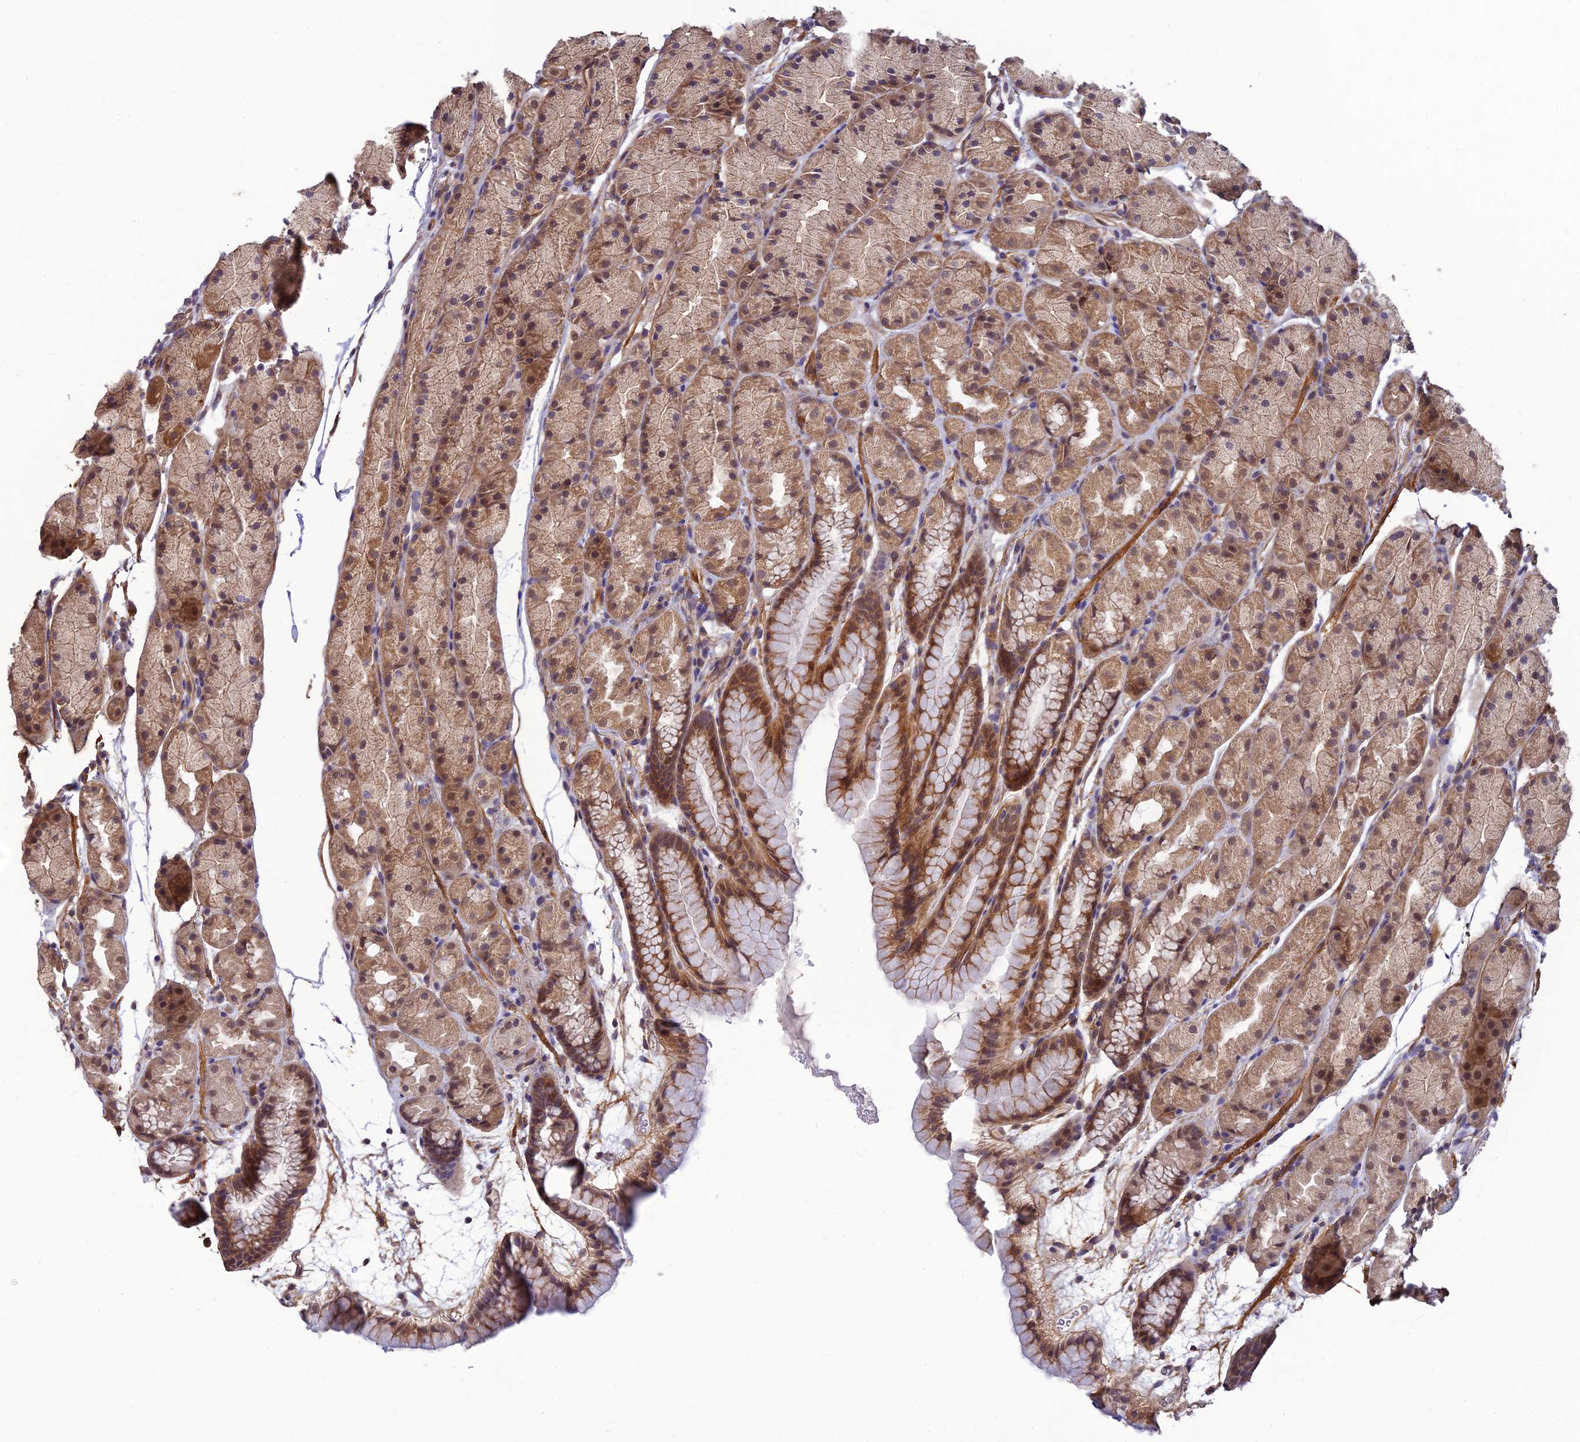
{"staining": {"intensity": "moderate", "quantity": ">75%", "location": "cytoplasmic/membranous,nuclear"}, "tissue": "stomach", "cell_type": "Glandular cells", "image_type": "normal", "snomed": [{"axis": "morphology", "description": "Normal tissue, NOS"}, {"axis": "topography", "description": "Stomach, upper"}, {"axis": "topography", "description": "Stomach"}], "caption": "Immunohistochemistry of unremarkable stomach exhibits medium levels of moderate cytoplasmic/membranous,nuclear positivity in about >75% of glandular cells.", "gene": "PAGR1", "patient": {"sex": "male", "age": 47}}